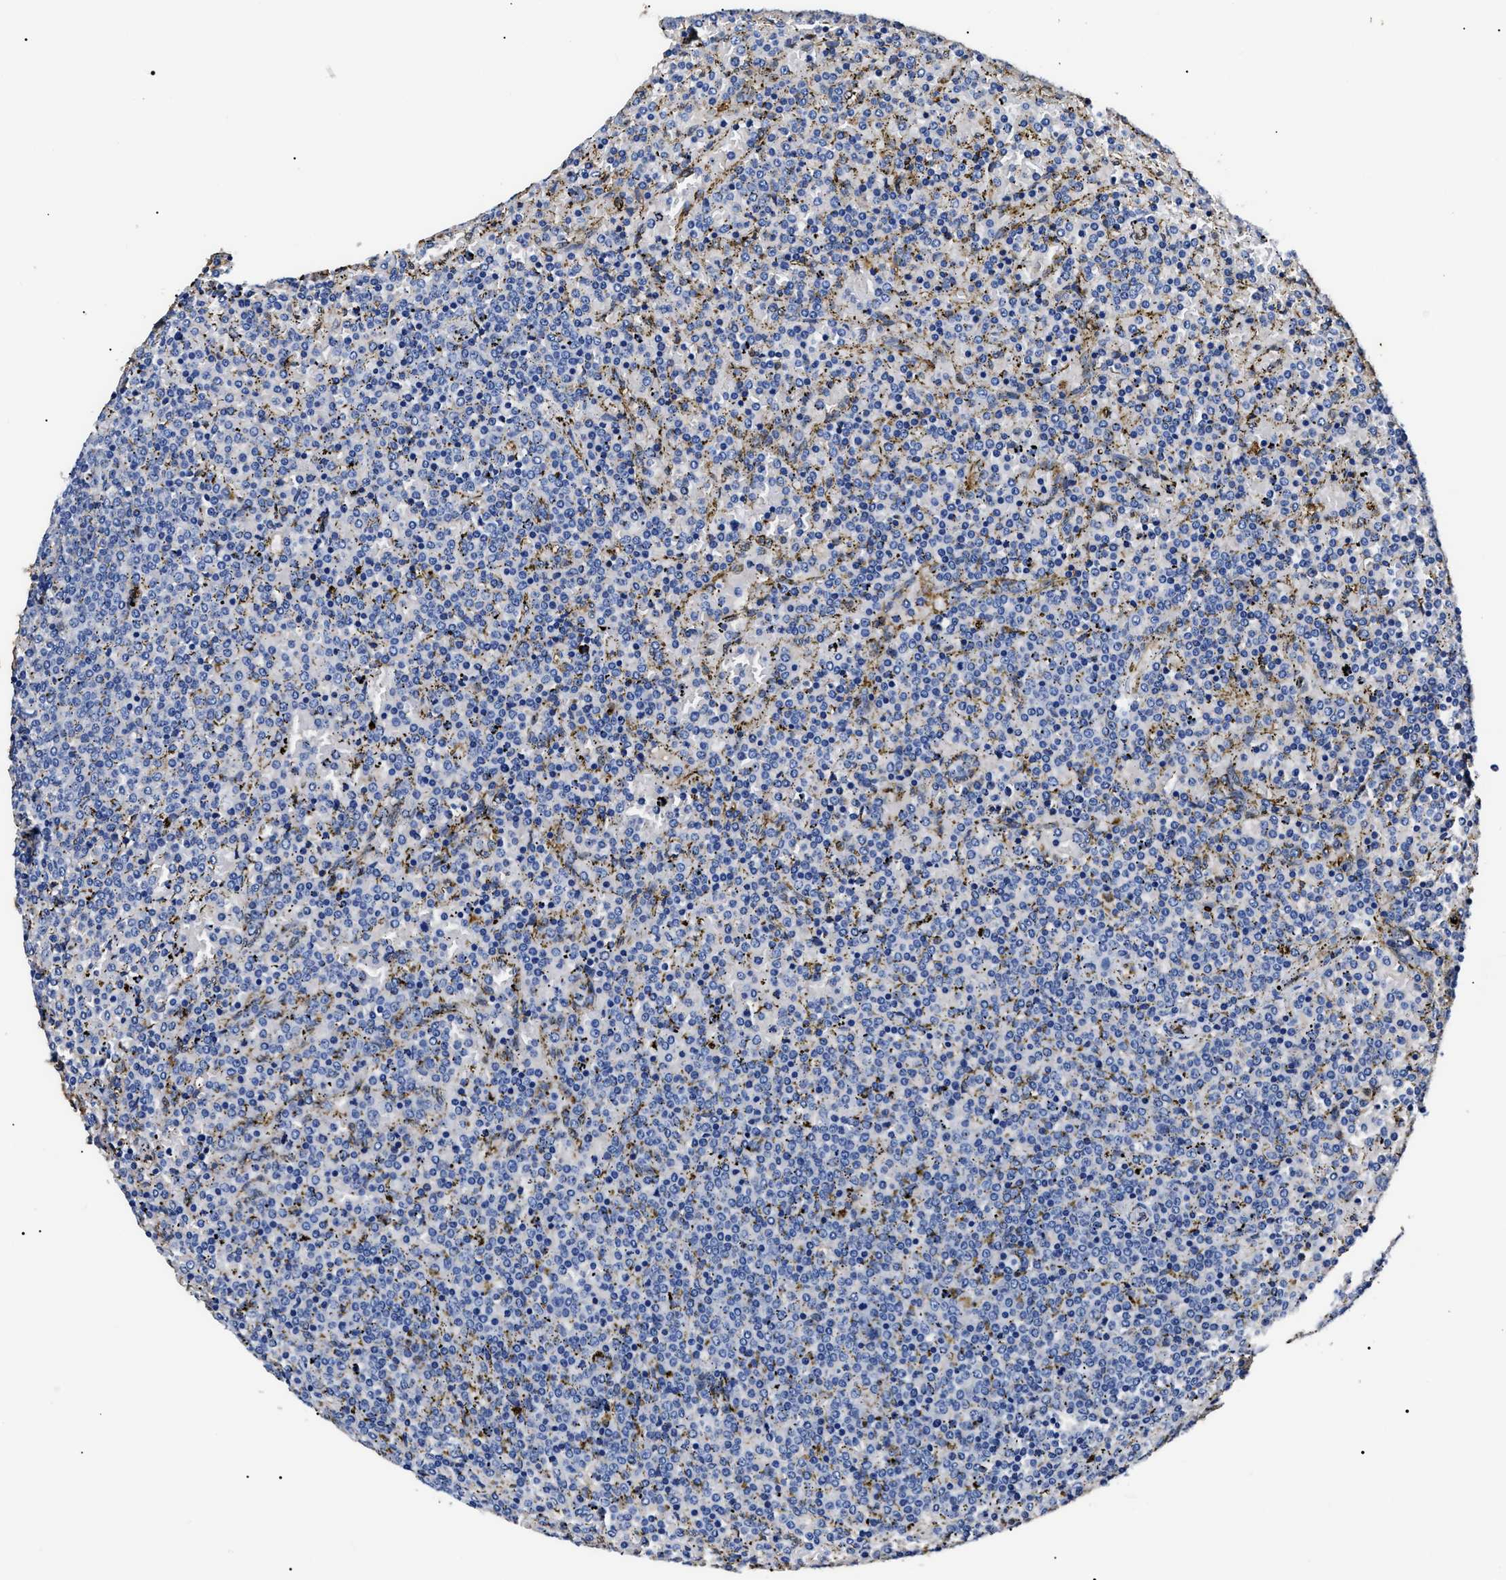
{"staining": {"intensity": "negative", "quantity": "none", "location": "none"}, "tissue": "lymphoma", "cell_type": "Tumor cells", "image_type": "cancer", "snomed": [{"axis": "morphology", "description": "Malignant lymphoma, non-Hodgkin's type, Low grade"}, {"axis": "topography", "description": "Spleen"}], "caption": "Protein analysis of lymphoma demonstrates no significant positivity in tumor cells.", "gene": "ALDH1A1", "patient": {"sex": "female", "age": 77}}